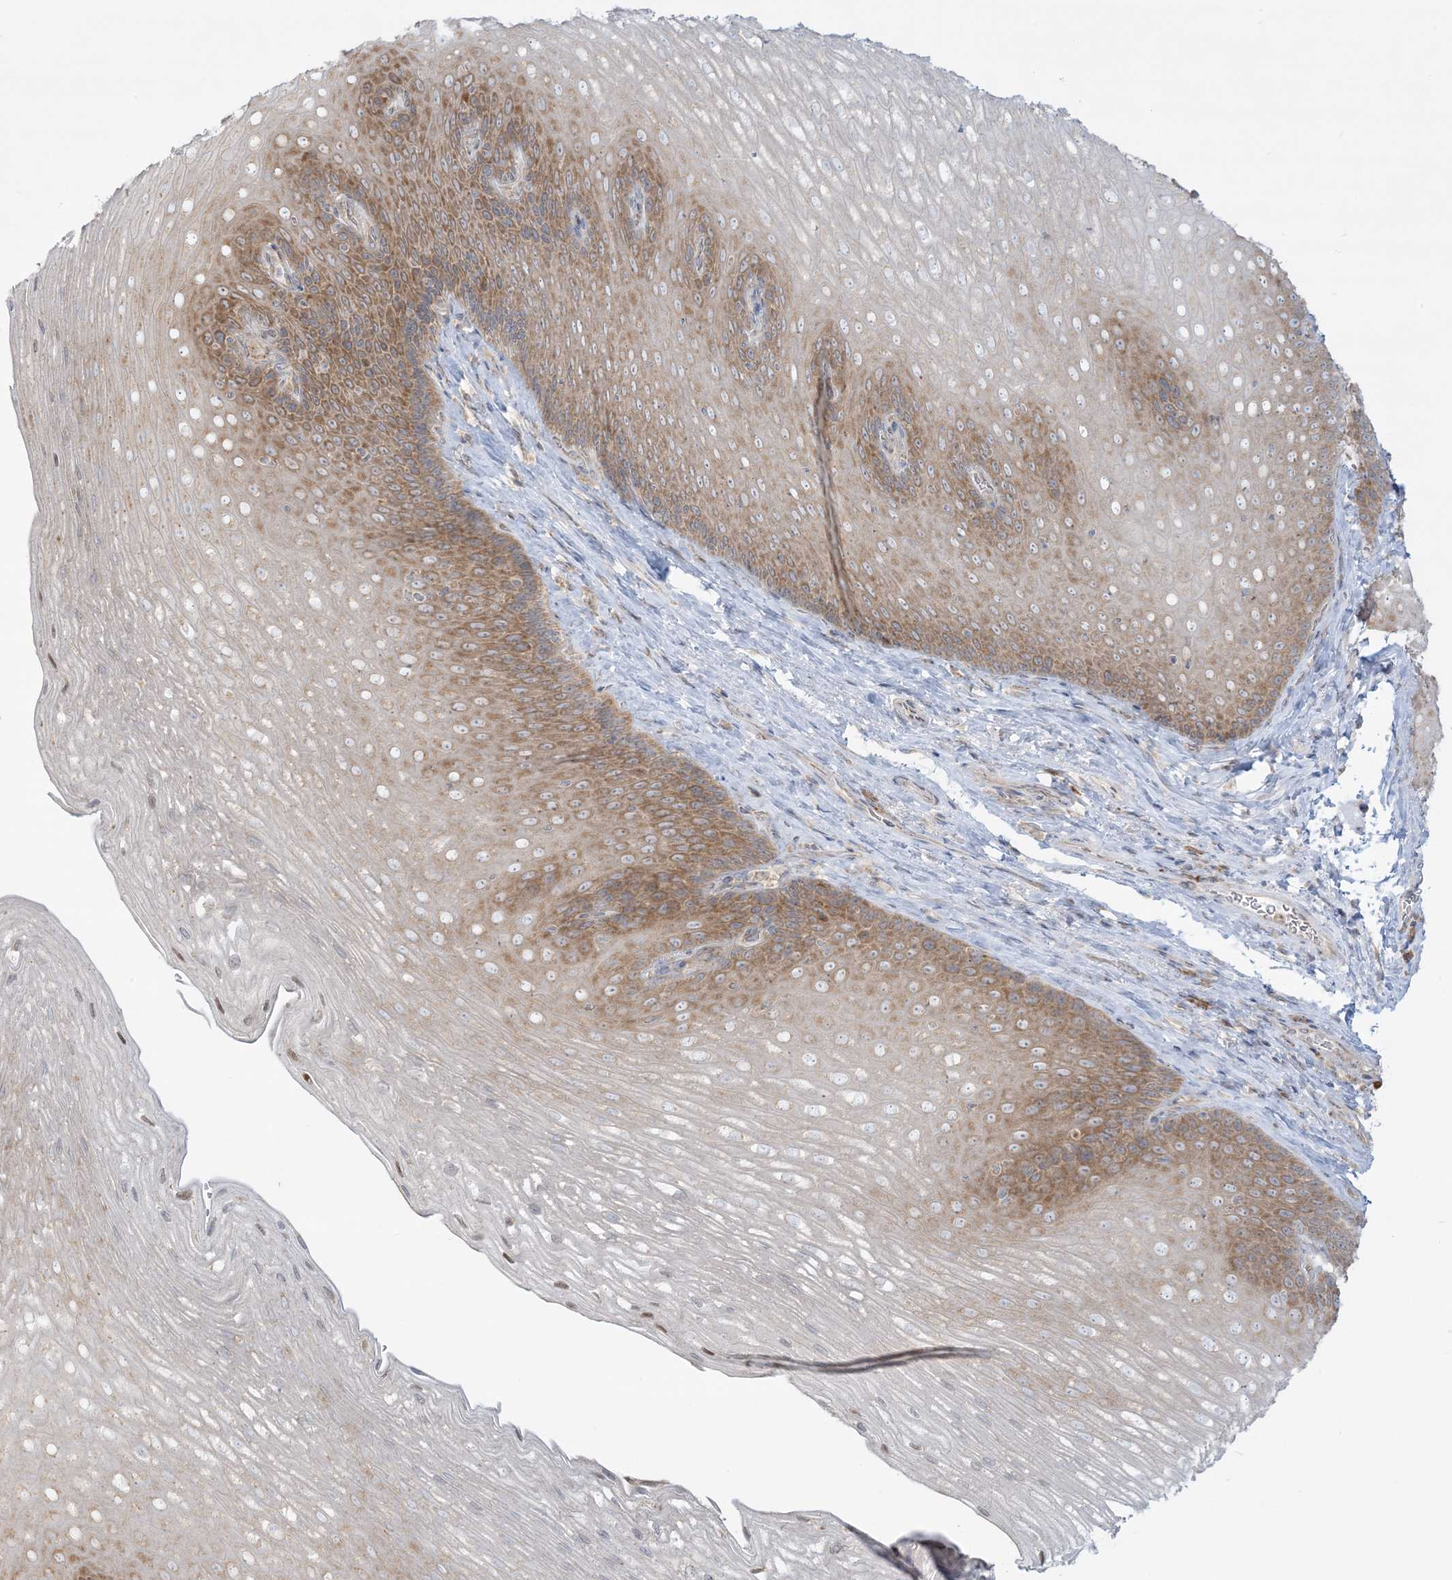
{"staining": {"intensity": "moderate", "quantity": "25%-75%", "location": "cytoplasmic/membranous"}, "tissue": "esophagus", "cell_type": "Squamous epithelial cells", "image_type": "normal", "snomed": [{"axis": "morphology", "description": "Normal tissue, NOS"}, {"axis": "topography", "description": "Esophagus"}], "caption": "Benign esophagus exhibits moderate cytoplasmic/membranous expression in about 25%-75% of squamous epithelial cells, visualized by immunohistochemistry. The staining was performed using DAB to visualize the protein expression in brown, while the nuclei were stained in blue with hematoxylin (Magnification: 20x).", "gene": "RPP40", "patient": {"sex": "female", "age": 66}}